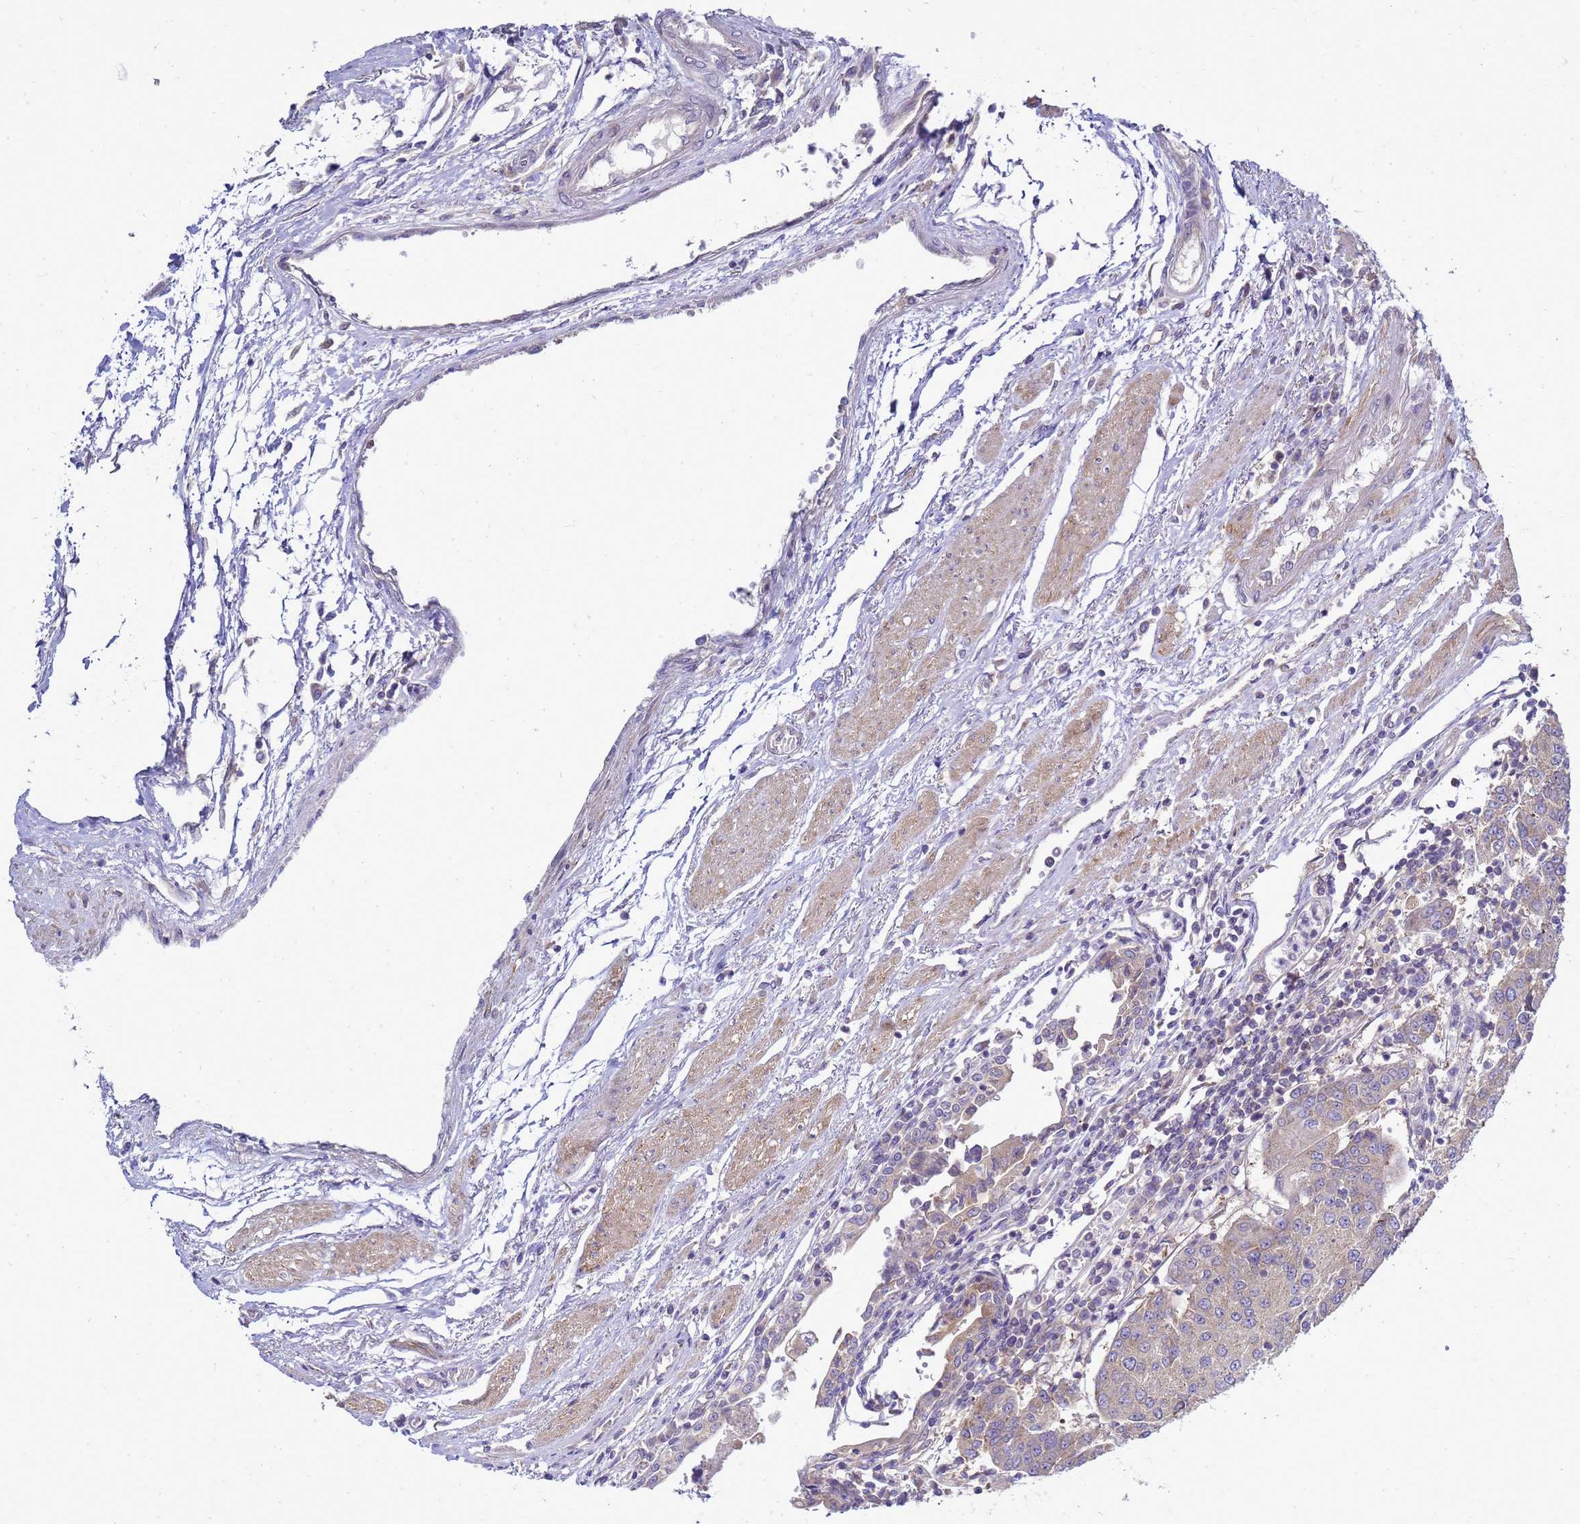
{"staining": {"intensity": "weak", "quantity": "<25%", "location": "cytoplasmic/membranous"}, "tissue": "urothelial cancer", "cell_type": "Tumor cells", "image_type": "cancer", "snomed": [{"axis": "morphology", "description": "Urothelial carcinoma, High grade"}, {"axis": "topography", "description": "Urinary bladder"}], "caption": "An immunohistochemistry histopathology image of urothelial carcinoma (high-grade) is shown. There is no staining in tumor cells of urothelial carcinoma (high-grade). (DAB (3,3'-diaminobenzidine) immunohistochemistry, high magnification).", "gene": "MON1B", "patient": {"sex": "female", "age": 85}}